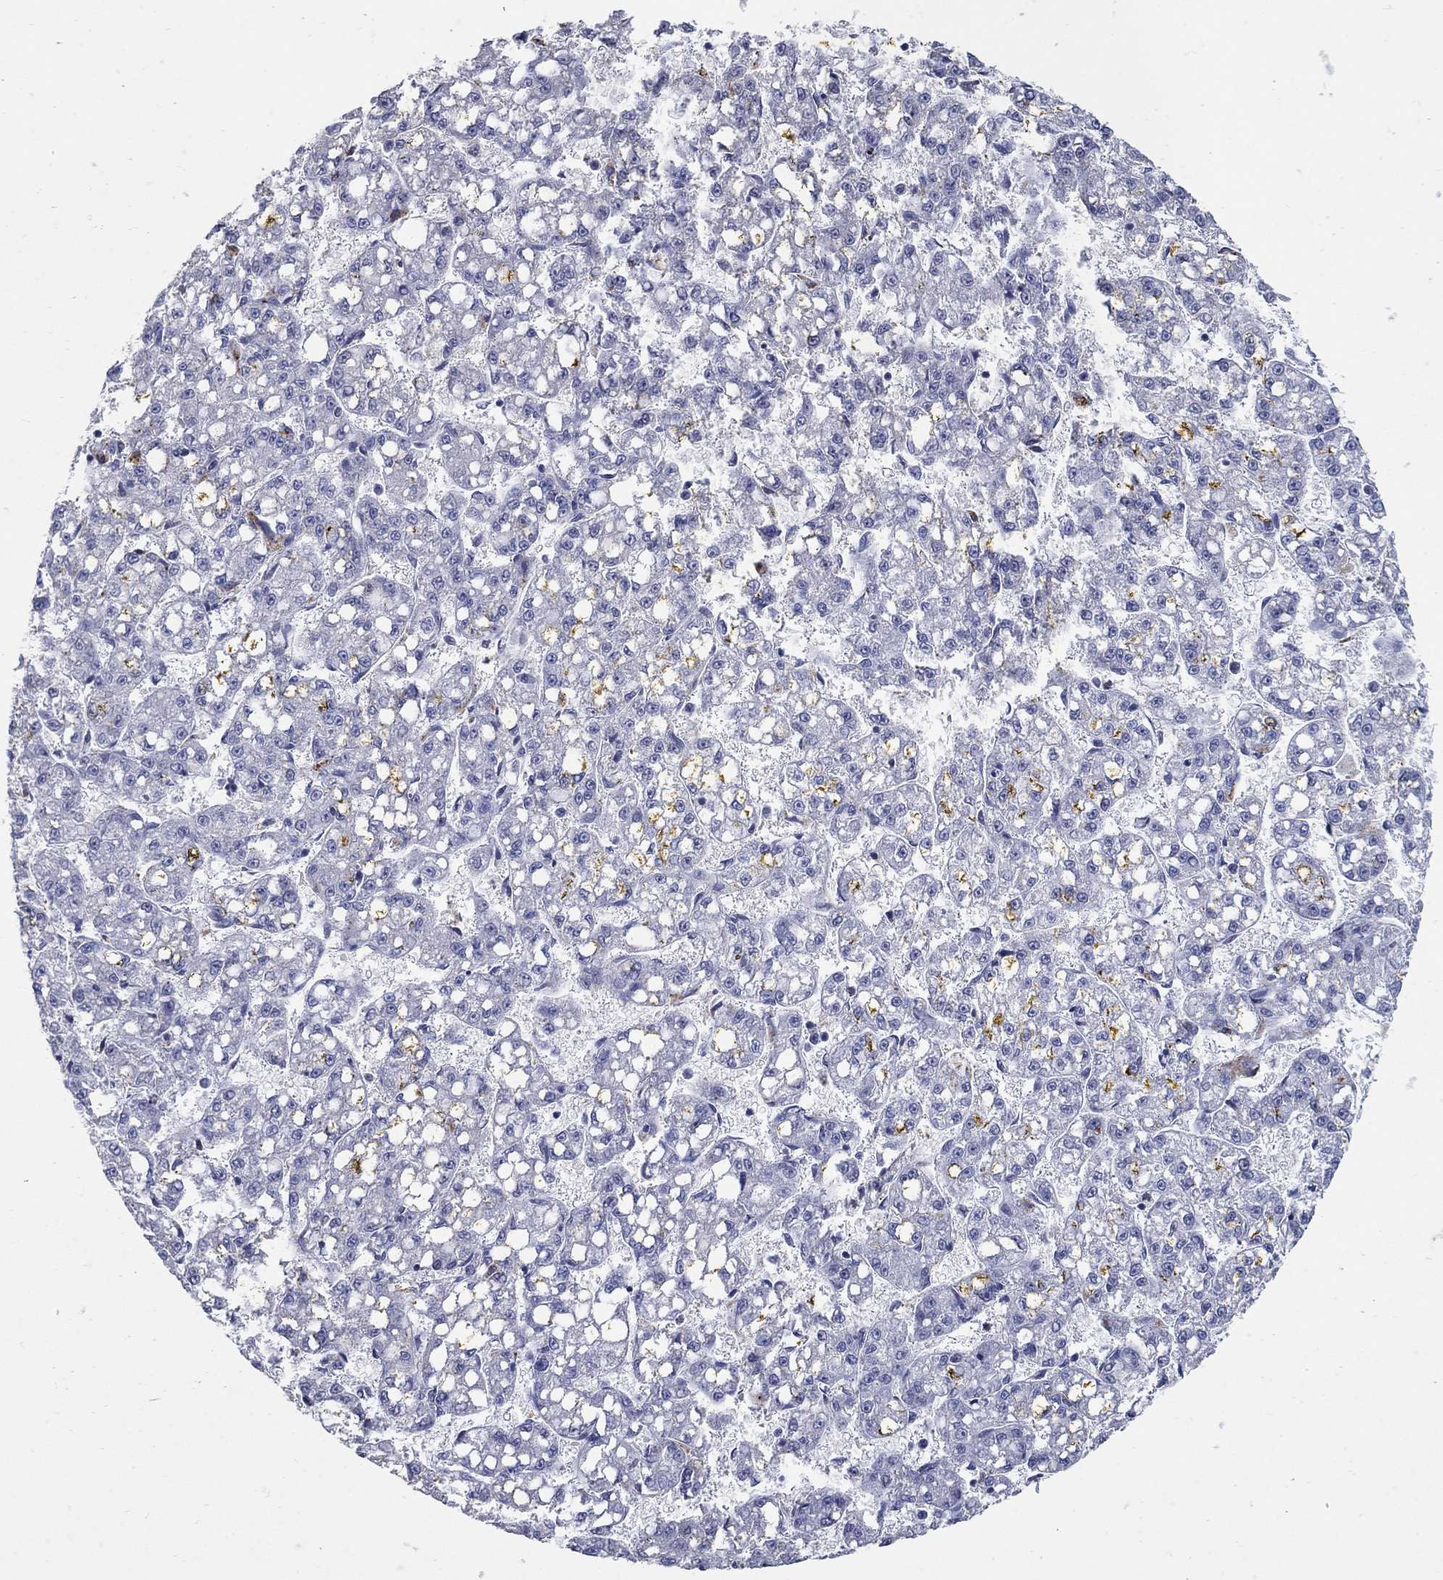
{"staining": {"intensity": "negative", "quantity": "none", "location": "none"}, "tissue": "liver cancer", "cell_type": "Tumor cells", "image_type": "cancer", "snomed": [{"axis": "morphology", "description": "Carcinoma, Hepatocellular, NOS"}, {"axis": "topography", "description": "Liver"}], "caption": "Human liver hepatocellular carcinoma stained for a protein using IHC shows no expression in tumor cells.", "gene": "CETN1", "patient": {"sex": "female", "age": 65}}